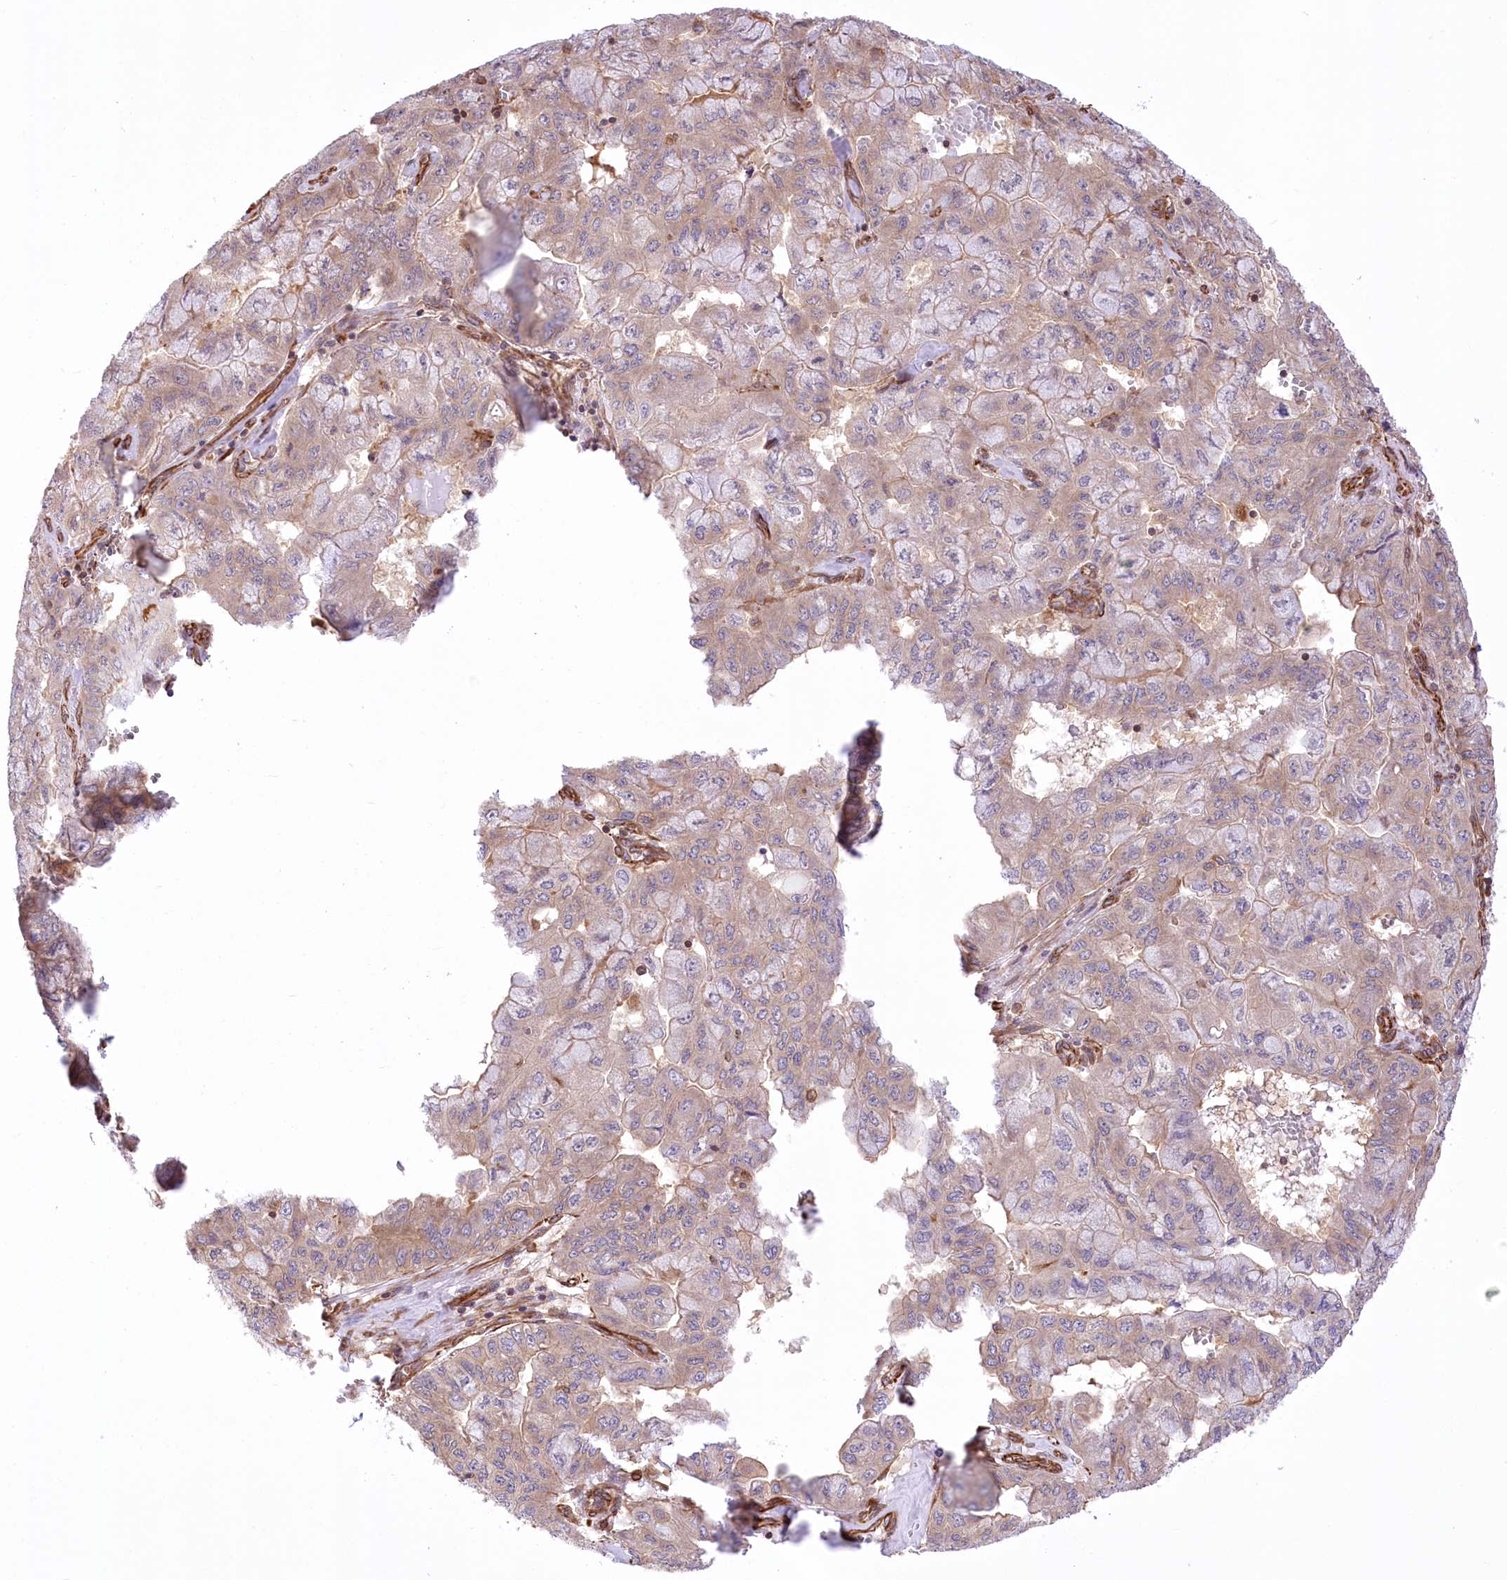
{"staining": {"intensity": "weak", "quantity": "25%-75%", "location": "cytoplasmic/membranous"}, "tissue": "pancreatic cancer", "cell_type": "Tumor cells", "image_type": "cancer", "snomed": [{"axis": "morphology", "description": "Adenocarcinoma, NOS"}, {"axis": "topography", "description": "Pancreas"}], "caption": "Pancreatic adenocarcinoma stained with a brown dye exhibits weak cytoplasmic/membranous positive expression in approximately 25%-75% of tumor cells.", "gene": "TTC1", "patient": {"sex": "male", "age": 51}}